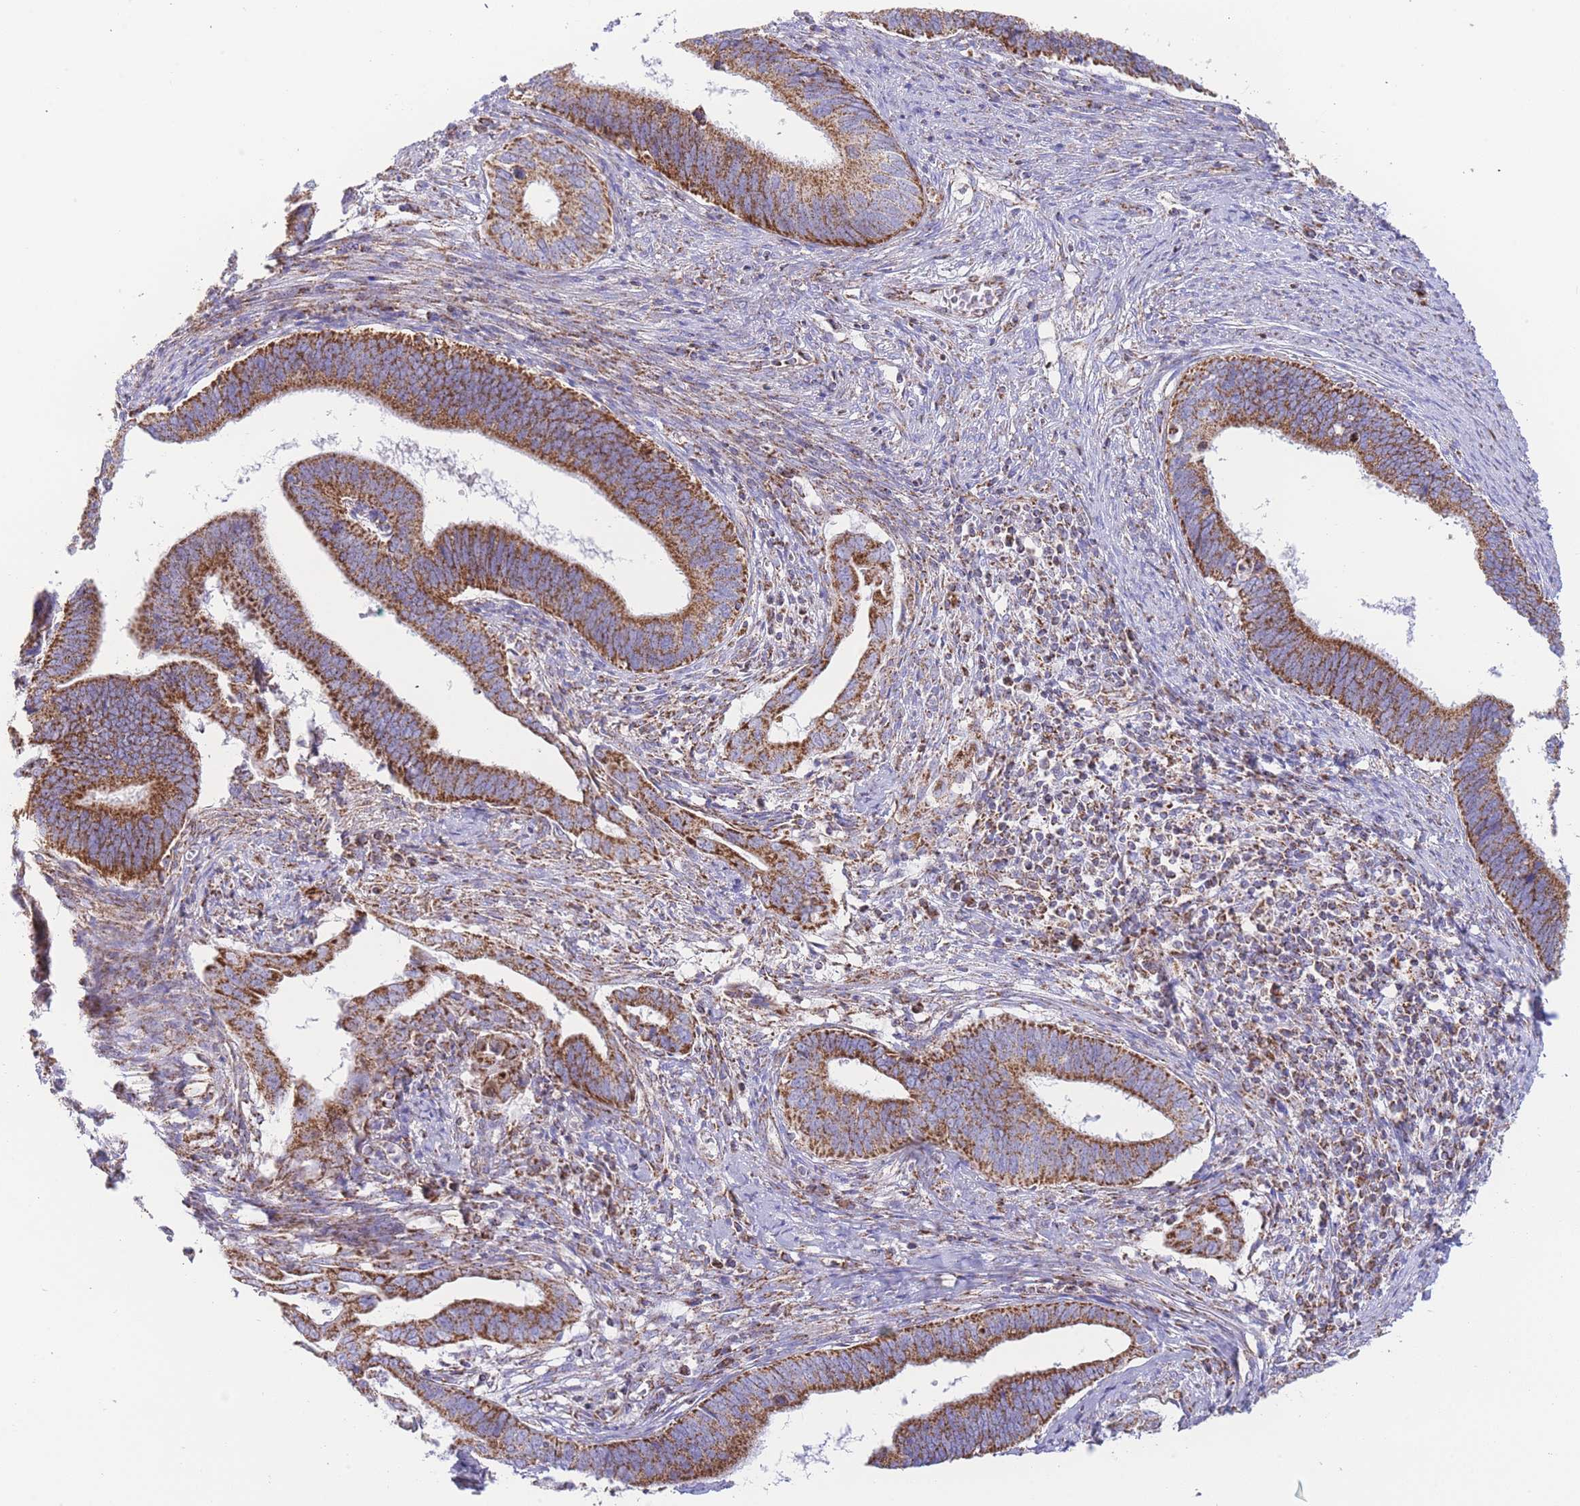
{"staining": {"intensity": "strong", "quantity": ">75%", "location": "cytoplasmic/membranous"}, "tissue": "cervical cancer", "cell_type": "Tumor cells", "image_type": "cancer", "snomed": [{"axis": "morphology", "description": "Adenocarcinoma, NOS"}, {"axis": "topography", "description": "Cervix"}], "caption": "Immunohistochemistry (DAB) staining of cervical cancer (adenocarcinoma) demonstrates strong cytoplasmic/membranous protein positivity in approximately >75% of tumor cells.", "gene": "GSTM1", "patient": {"sex": "female", "age": 42}}